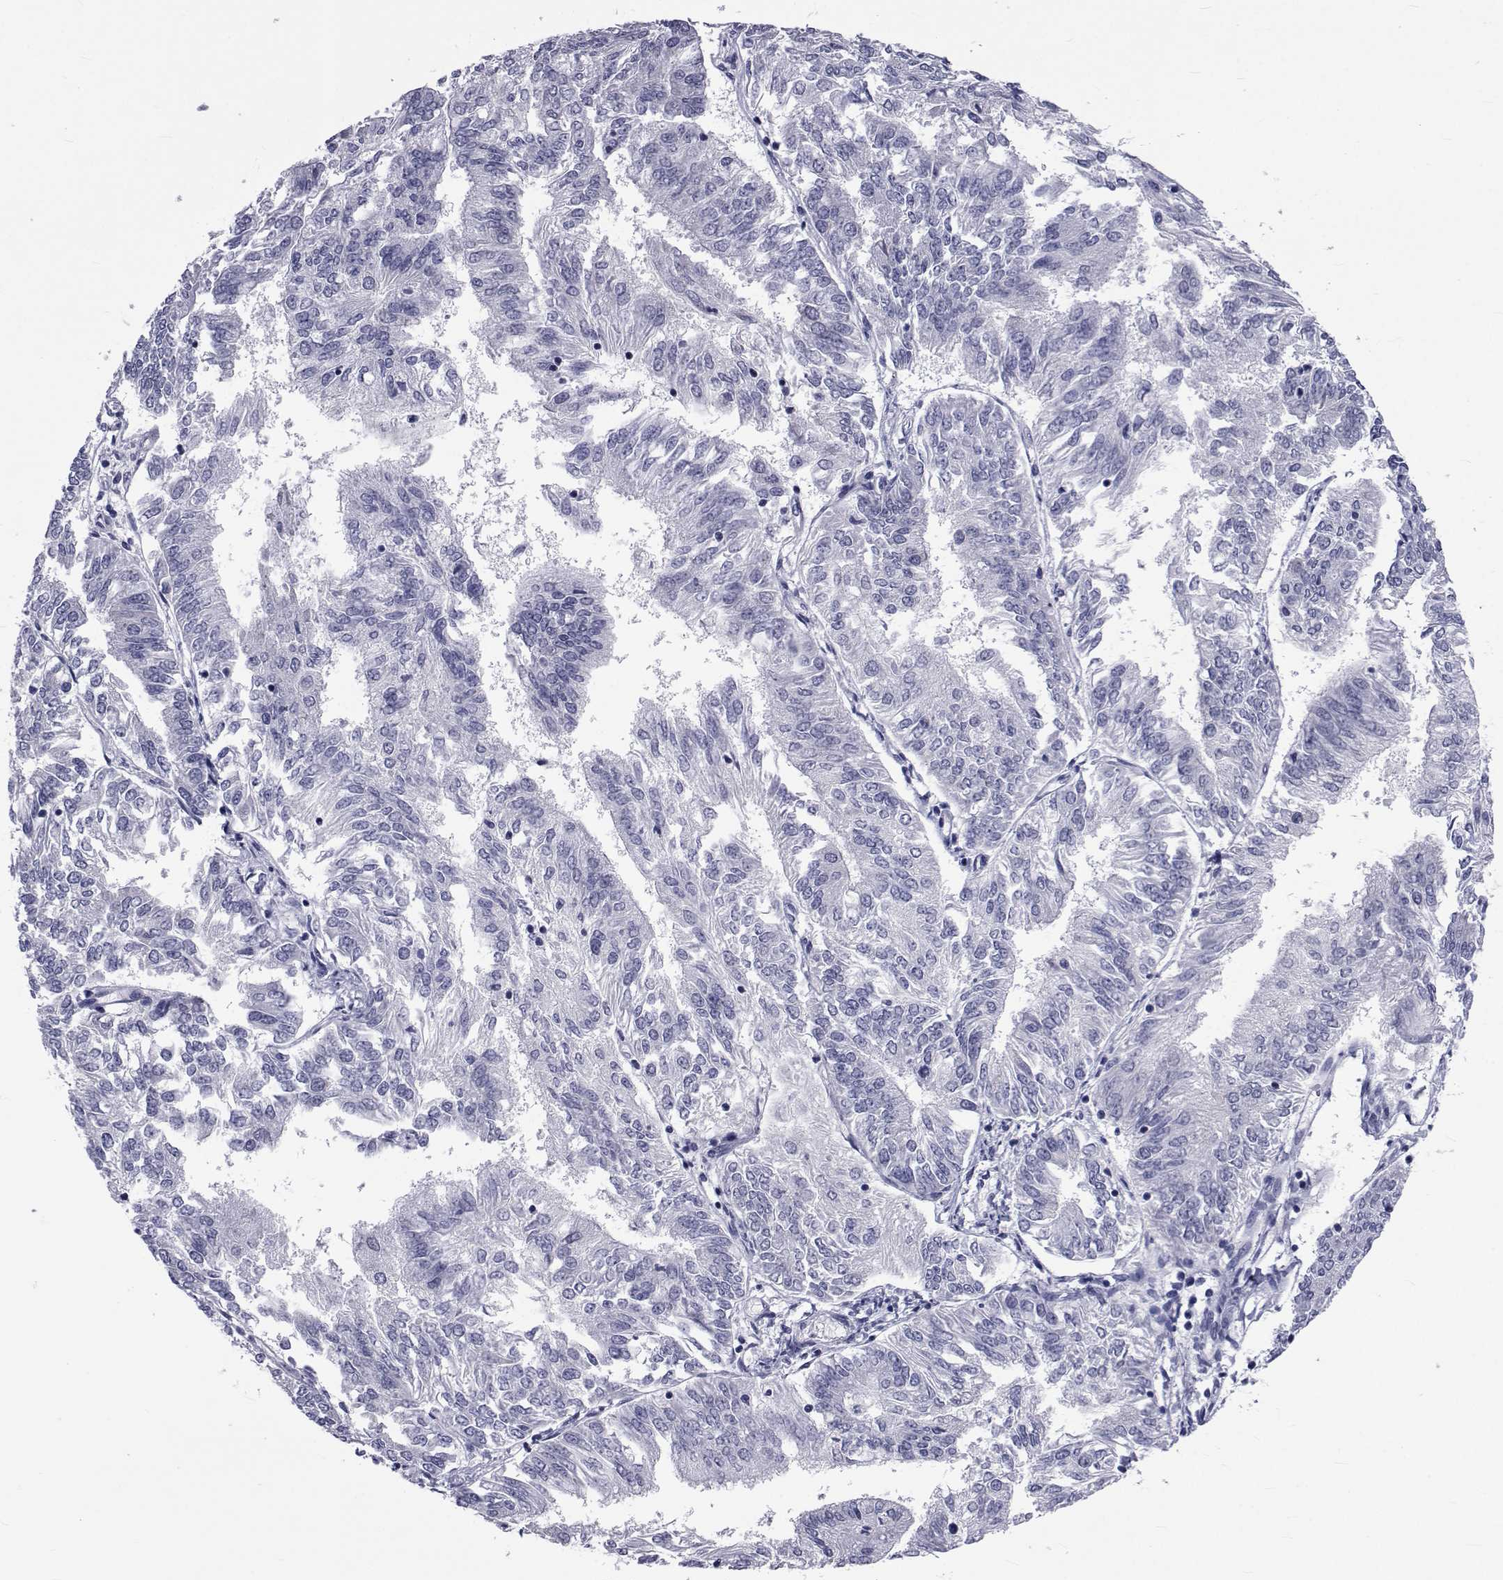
{"staining": {"intensity": "negative", "quantity": "none", "location": "none"}, "tissue": "endometrial cancer", "cell_type": "Tumor cells", "image_type": "cancer", "snomed": [{"axis": "morphology", "description": "Adenocarcinoma, NOS"}, {"axis": "topography", "description": "Endometrium"}], "caption": "Protein analysis of adenocarcinoma (endometrial) displays no significant positivity in tumor cells.", "gene": "GKAP1", "patient": {"sex": "female", "age": 58}}